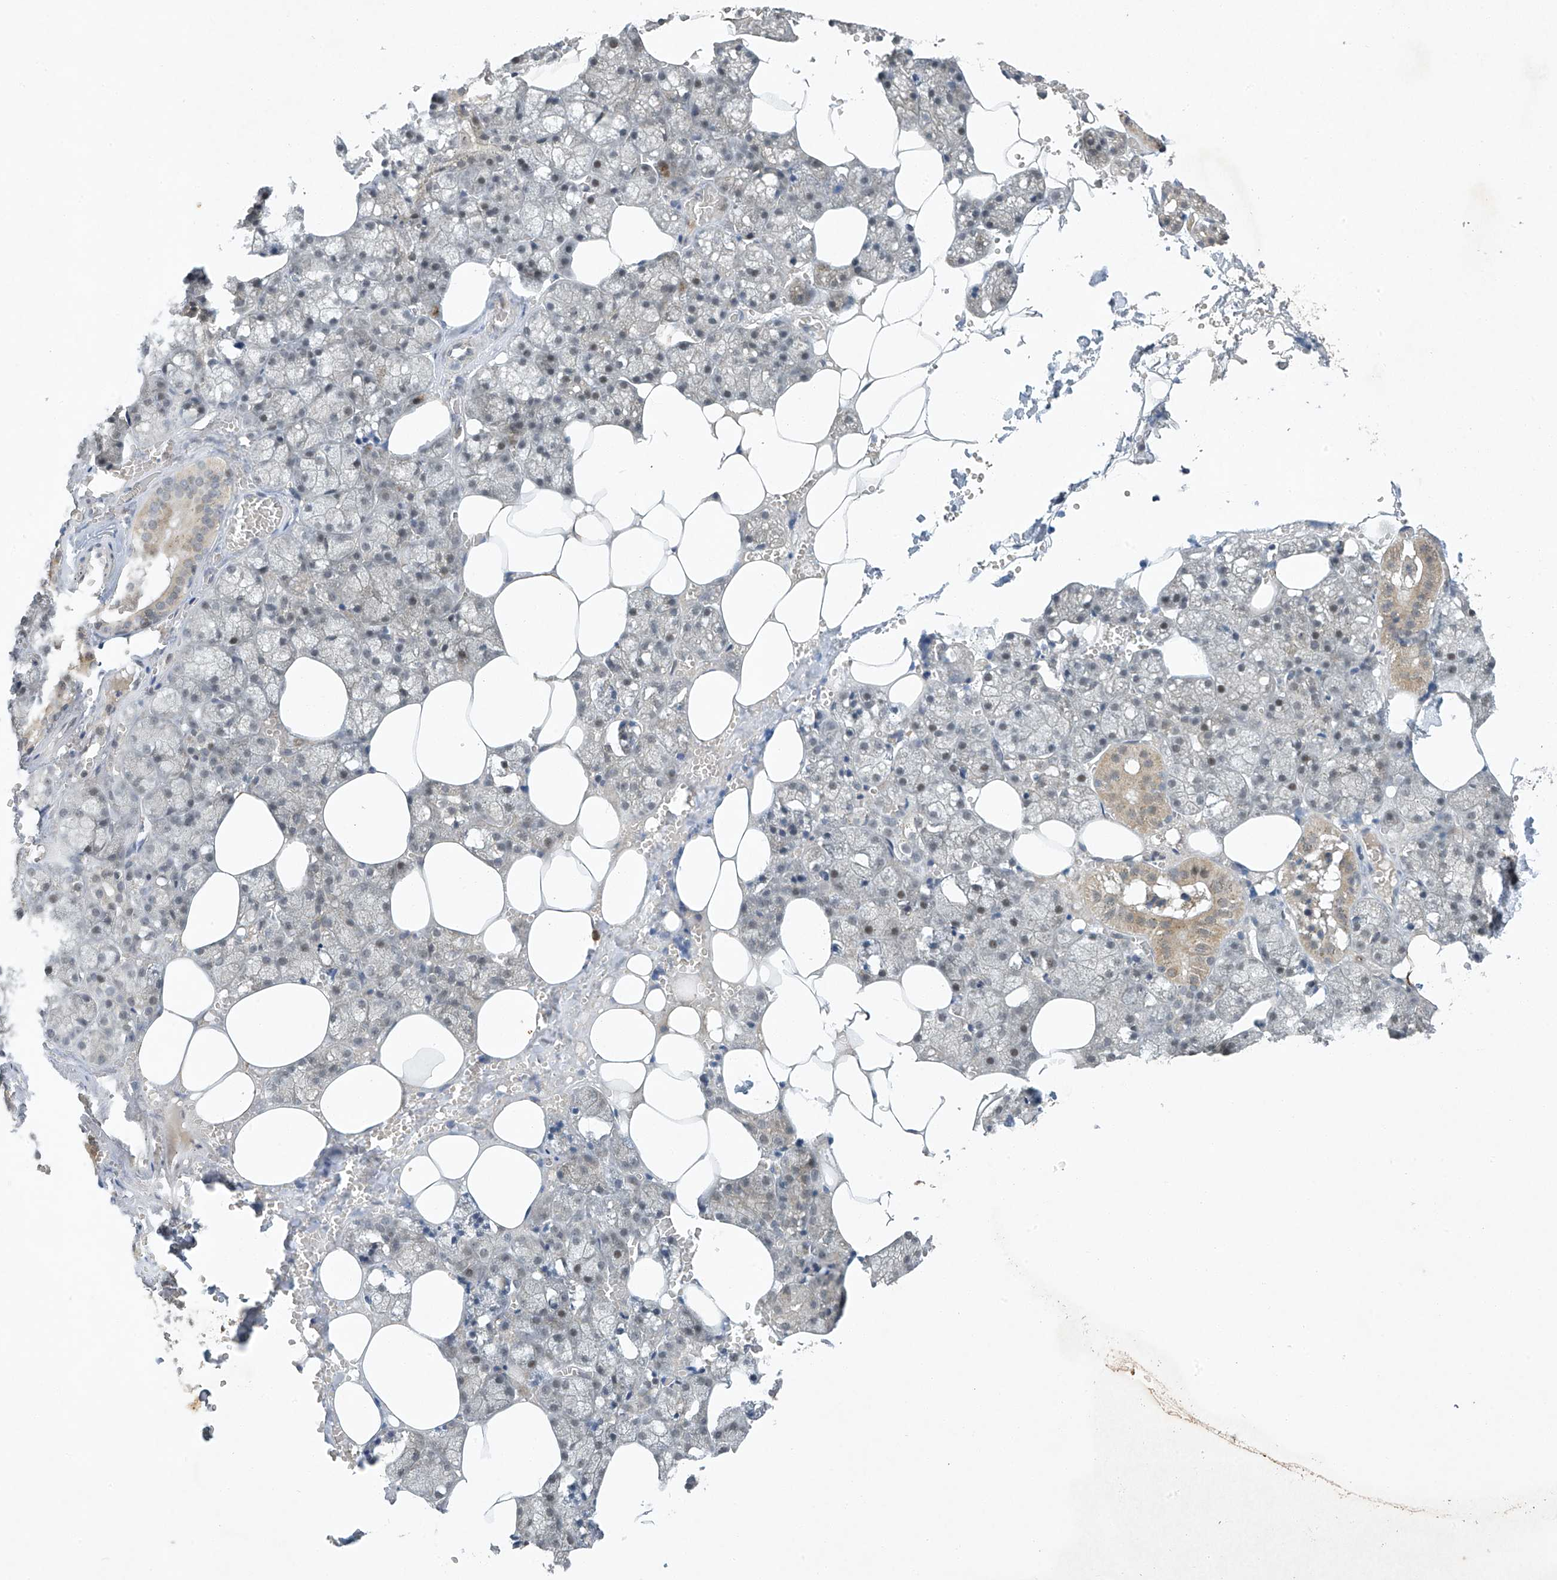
{"staining": {"intensity": "moderate", "quantity": "<25%", "location": "cytoplasmic/membranous,nuclear"}, "tissue": "salivary gland", "cell_type": "Glandular cells", "image_type": "normal", "snomed": [{"axis": "morphology", "description": "Normal tissue, NOS"}, {"axis": "topography", "description": "Salivary gland"}], "caption": "Immunohistochemical staining of unremarkable human salivary gland exhibits moderate cytoplasmic/membranous,nuclear protein expression in approximately <25% of glandular cells. The protein of interest is stained brown, and the nuclei are stained in blue (DAB (3,3'-diaminobenzidine) IHC with brightfield microscopy, high magnification).", "gene": "TAF8", "patient": {"sex": "male", "age": 62}}